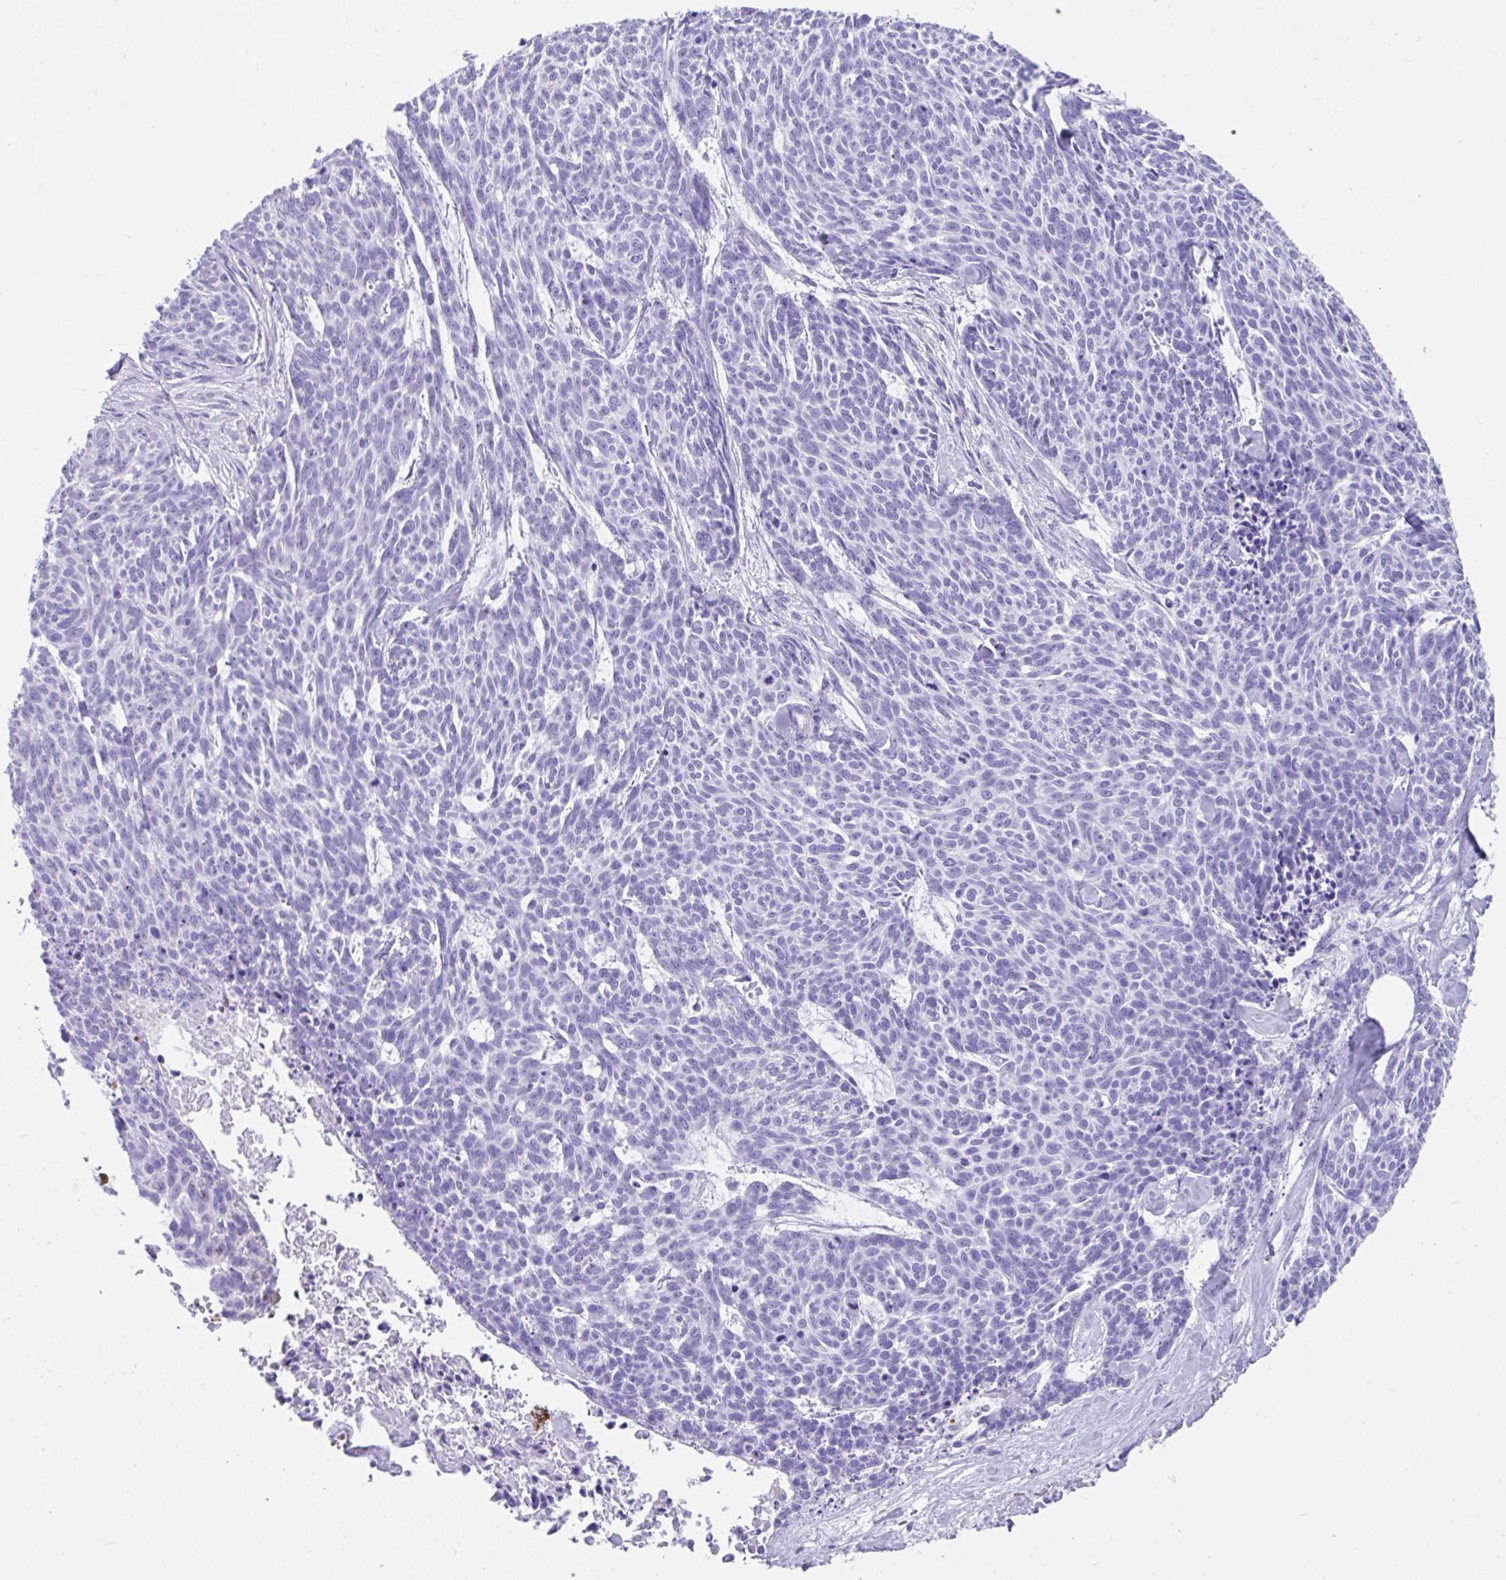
{"staining": {"intensity": "negative", "quantity": "none", "location": "none"}, "tissue": "skin cancer", "cell_type": "Tumor cells", "image_type": "cancer", "snomed": [{"axis": "morphology", "description": "Basal cell carcinoma"}, {"axis": "topography", "description": "Skin"}], "caption": "An image of skin cancer (basal cell carcinoma) stained for a protein exhibits no brown staining in tumor cells.", "gene": "FAM107A", "patient": {"sex": "female", "age": 93}}